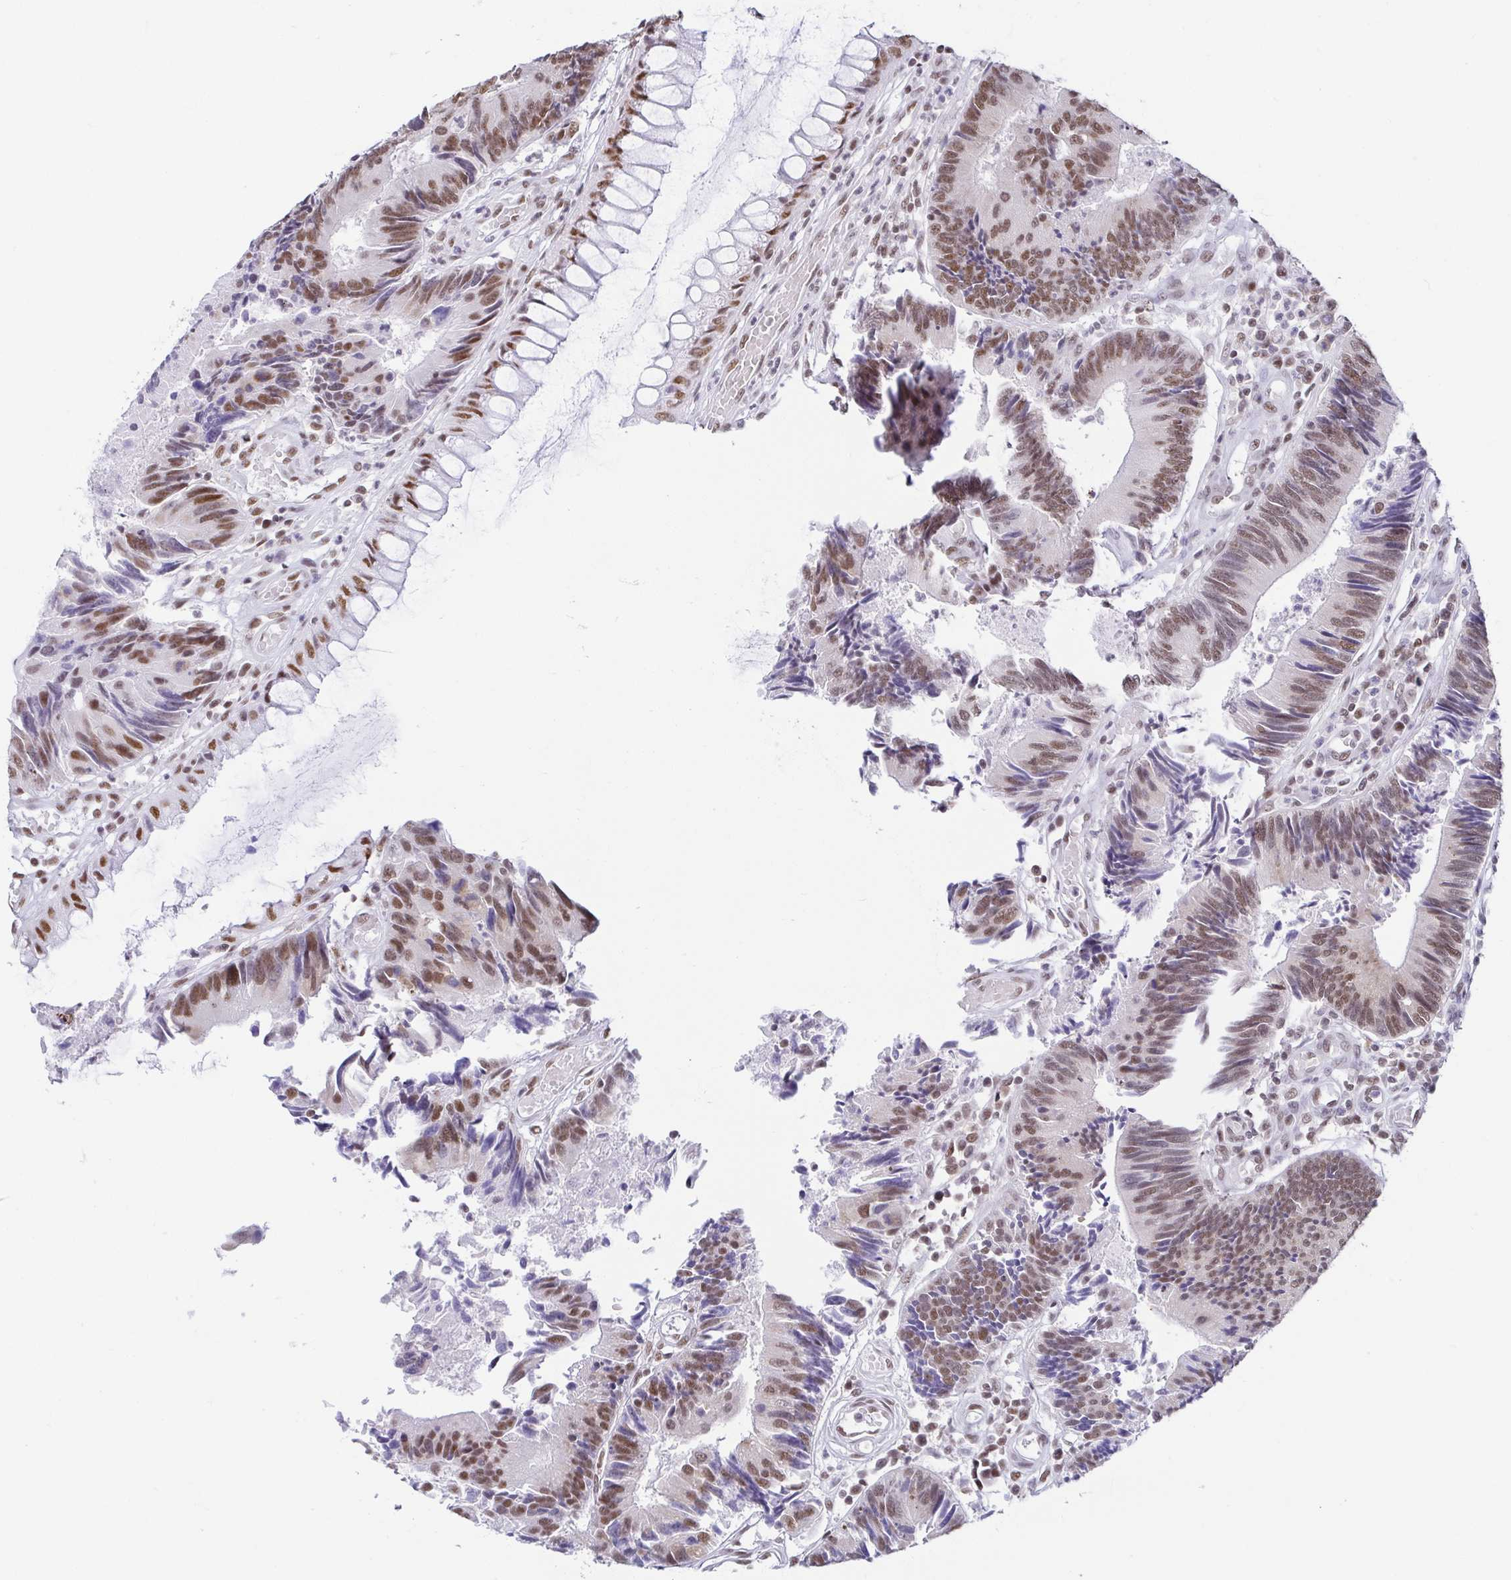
{"staining": {"intensity": "moderate", "quantity": "25%-75%", "location": "nuclear"}, "tissue": "colorectal cancer", "cell_type": "Tumor cells", "image_type": "cancer", "snomed": [{"axis": "morphology", "description": "Adenocarcinoma, NOS"}, {"axis": "topography", "description": "Colon"}], "caption": "An immunohistochemistry (IHC) image of neoplastic tissue is shown. Protein staining in brown shows moderate nuclear positivity in colorectal adenocarcinoma within tumor cells. (IHC, brightfield microscopy, high magnification).", "gene": "EWSR1", "patient": {"sex": "female", "age": 67}}